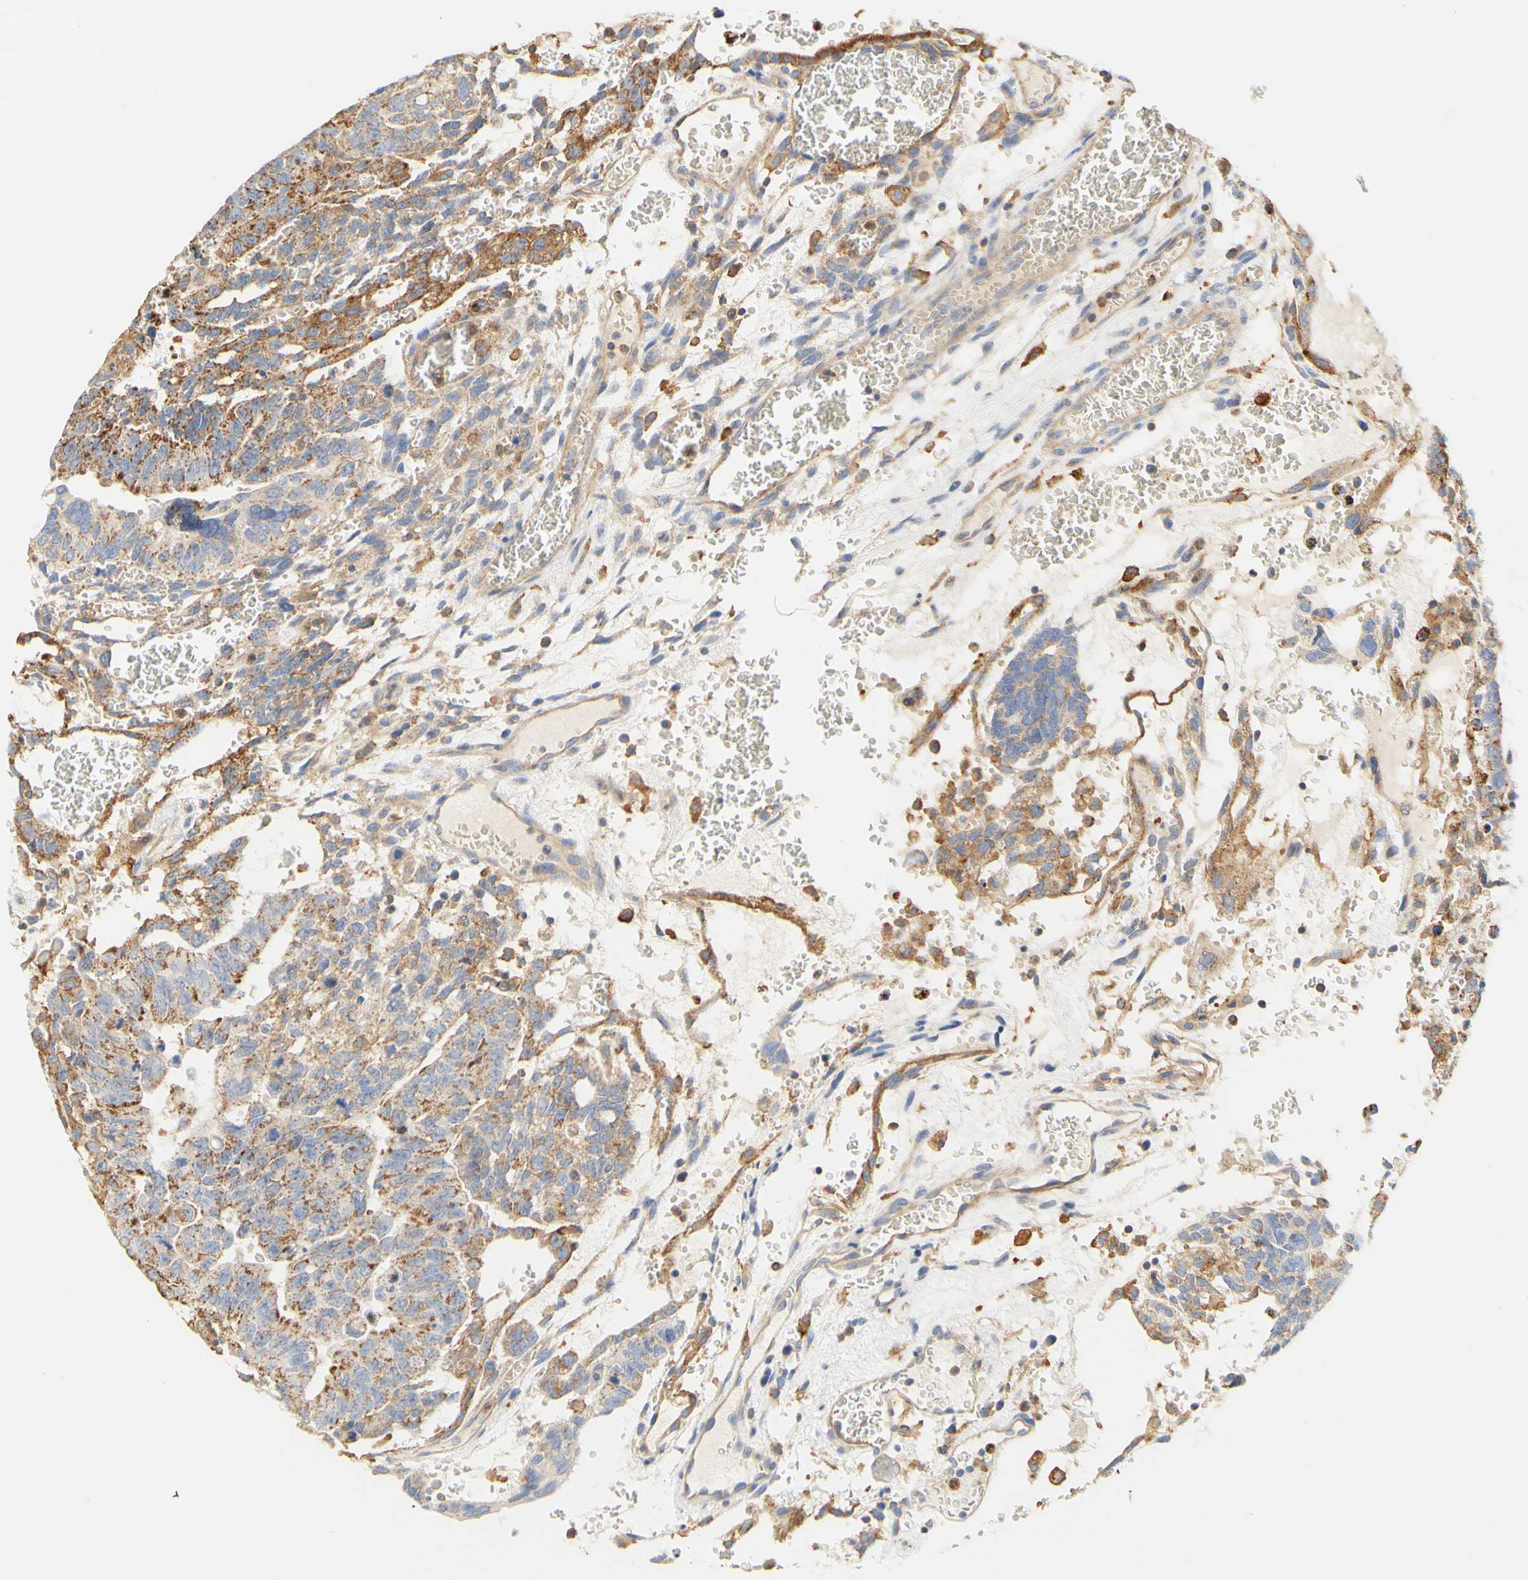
{"staining": {"intensity": "moderate", "quantity": ">75%", "location": "cytoplasmic/membranous"}, "tissue": "testis cancer", "cell_type": "Tumor cells", "image_type": "cancer", "snomed": [{"axis": "morphology", "description": "Seminoma, NOS"}, {"axis": "morphology", "description": "Carcinoma, Embryonal, NOS"}, {"axis": "topography", "description": "Testis"}], "caption": "Immunohistochemistry (IHC) histopathology image of testis cancer (seminoma) stained for a protein (brown), which reveals medium levels of moderate cytoplasmic/membranous positivity in approximately >75% of tumor cells.", "gene": "PCDH7", "patient": {"sex": "male", "age": 52}}